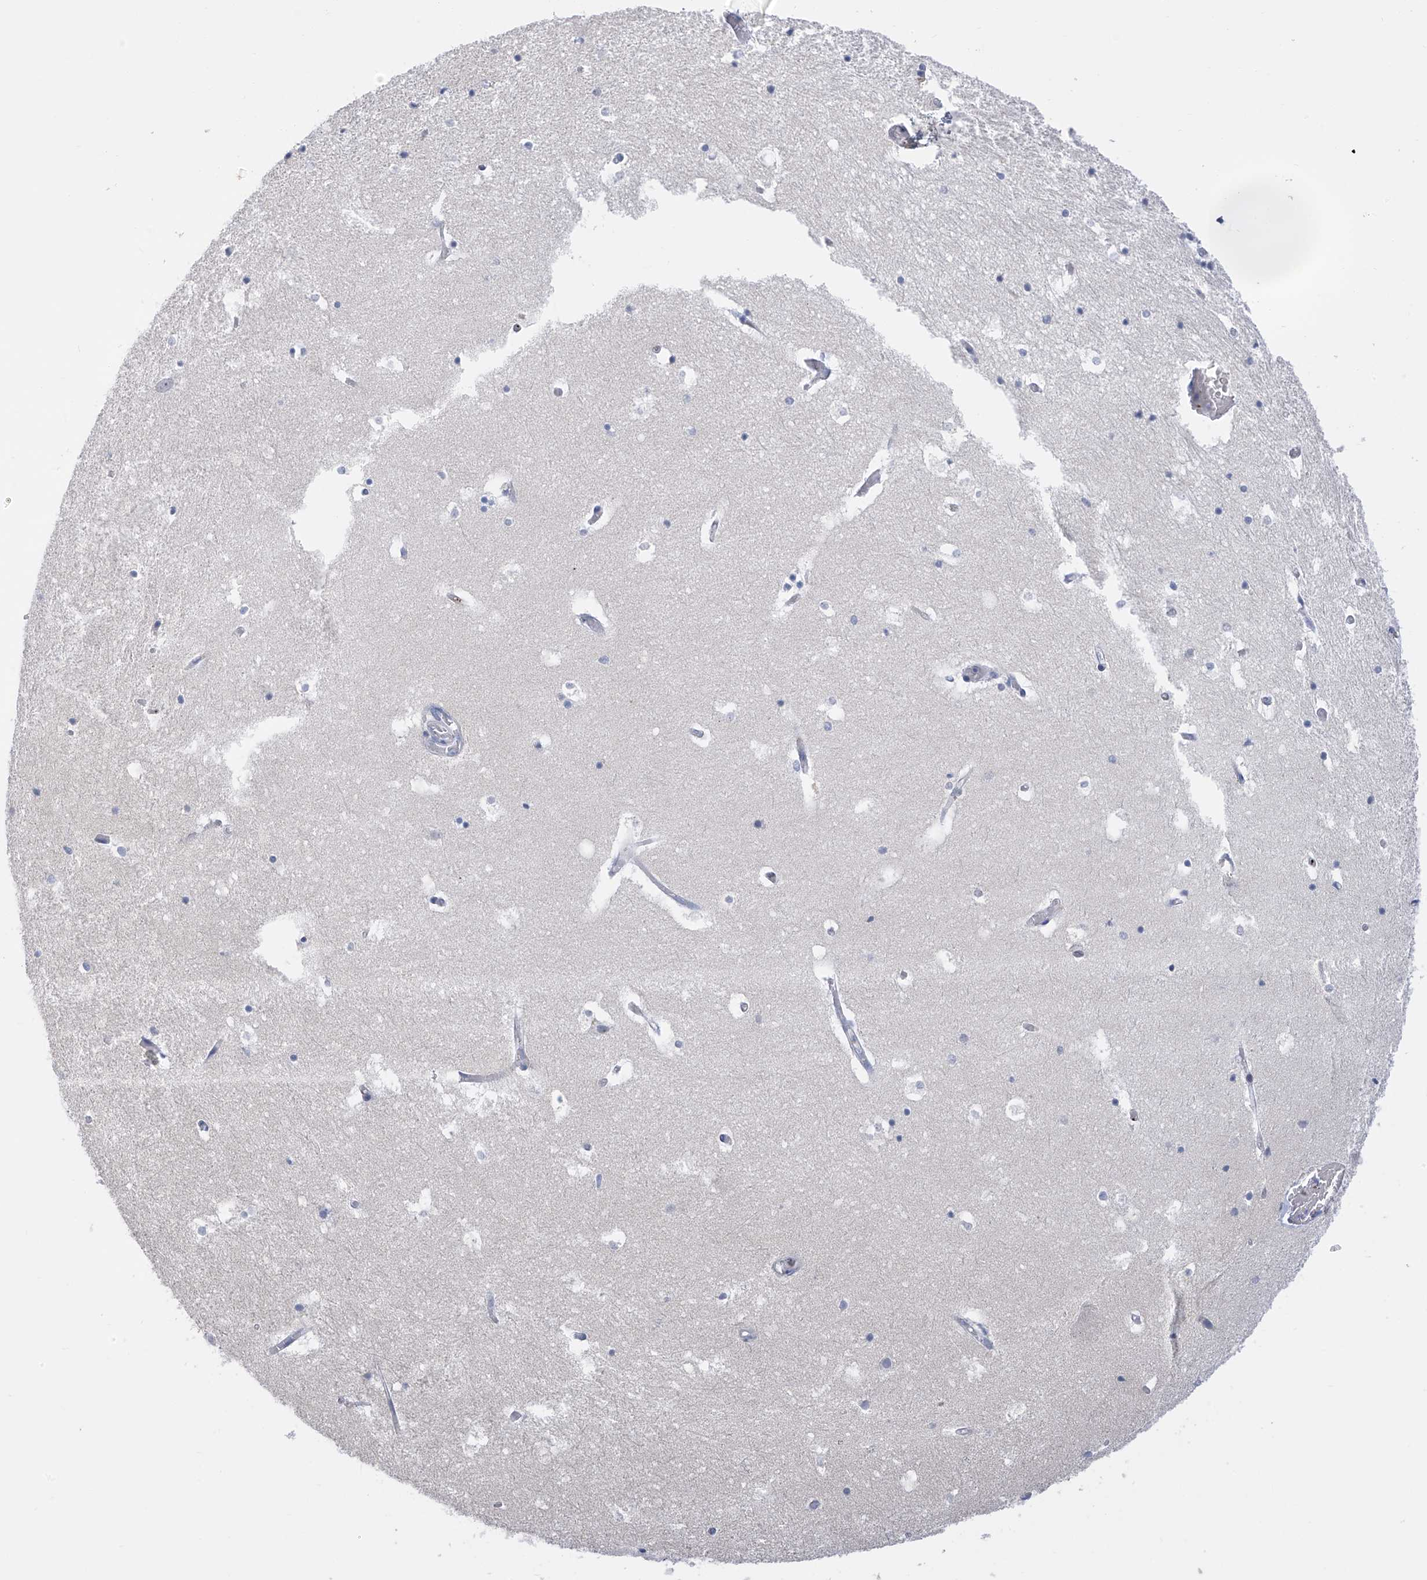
{"staining": {"intensity": "negative", "quantity": "none", "location": "none"}, "tissue": "hippocampus", "cell_type": "Glial cells", "image_type": "normal", "snomed": [{"axis": "morphology", "description": "Normal tissue, NOS"}, {"axis": "topography", "description": "Hippocampus"}], "caption": "Immunohistochemistry (IHC) photomicrograph of normal hippocampus: hippocampus stained with DAB (3,3'-diaminobenzidine) reveals no significant protein expression in glial cells.", "gene": "SLCO4A1", "patient": {"sex": "female", "age": 52}}